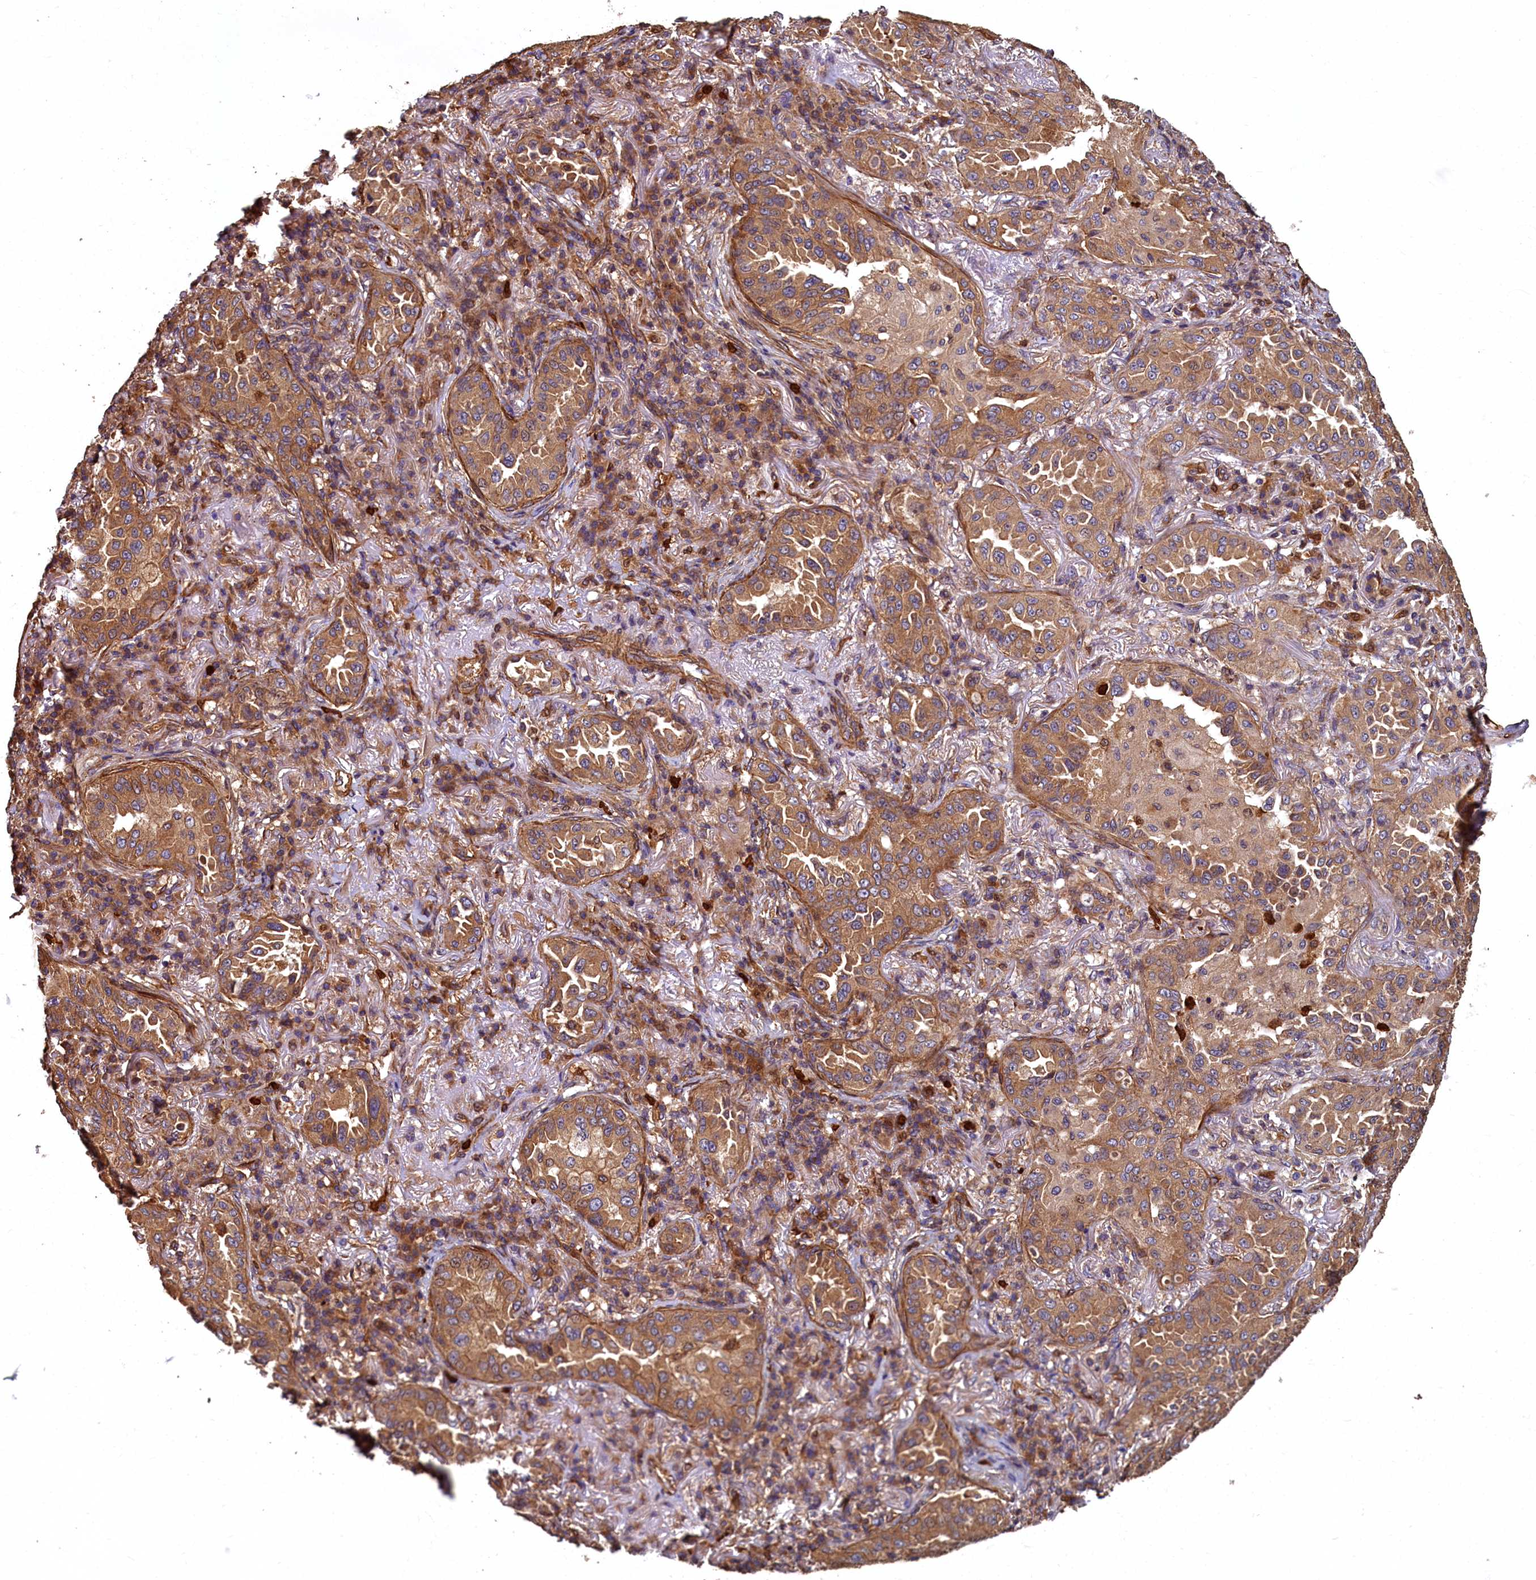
{"staining": {"intensity": "moderate", "quantity": ">75%", "location": "cytoplasmic/membranous"}, "tissue": "lung cancer", "cell_type": "Tumor cells", "image_type": "cancer", "snomed": [{"axis": "morphology", "description": "Adenocarcinoma, NOS"}, {"axis": "topography", "description": "Lung"}], "caption": "This is a micrograph of immunohistochemistry (IHC) staining of lung cancer, which shows moderate expression in the cytoplasmic/membranous of tumor cells.", "gene": "CCDC102B", "patient": {"sex": "female", "age": 69}}